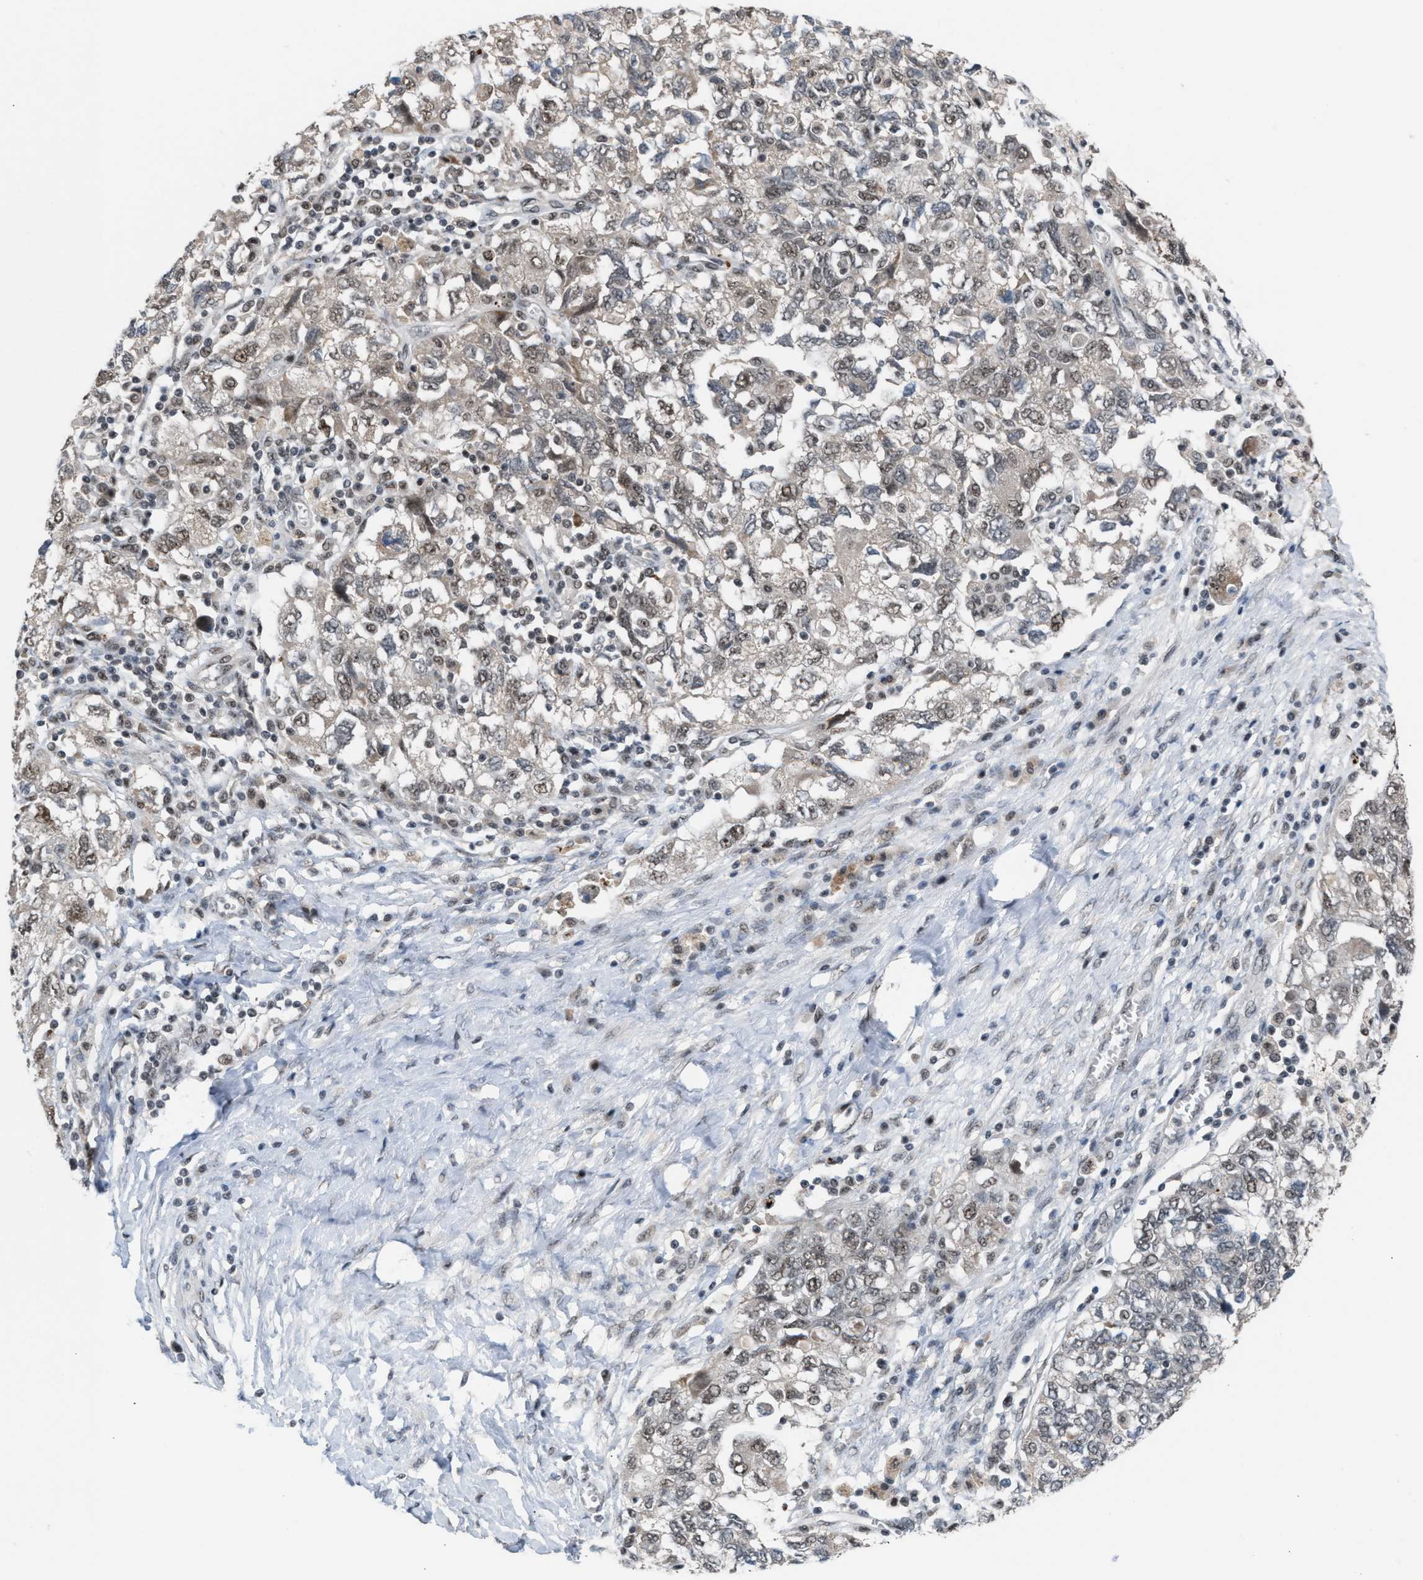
{"staining": {"intensity": "moderate", "quantity": "25%-75%", "location": "nuclear"}, "tissue": "ovarian cancer", "cell_type": "Tumor cells", "image_type": "cancer", "snomed": [{"axis": "morphology", "description": "Carcinoma, NOS"}, {"axis": "morphology", "description": "Cystadenocarcinoma, serous, NOS"}, {"axis": "topography", "description": "Ovary"}], "caption": "A brown stain shows moderate nuclear staining of a protein in carcinoma (ovarian) tumor cells.", "gene": "PRPF4", "patient": {"sex": "female", "age": 69}}